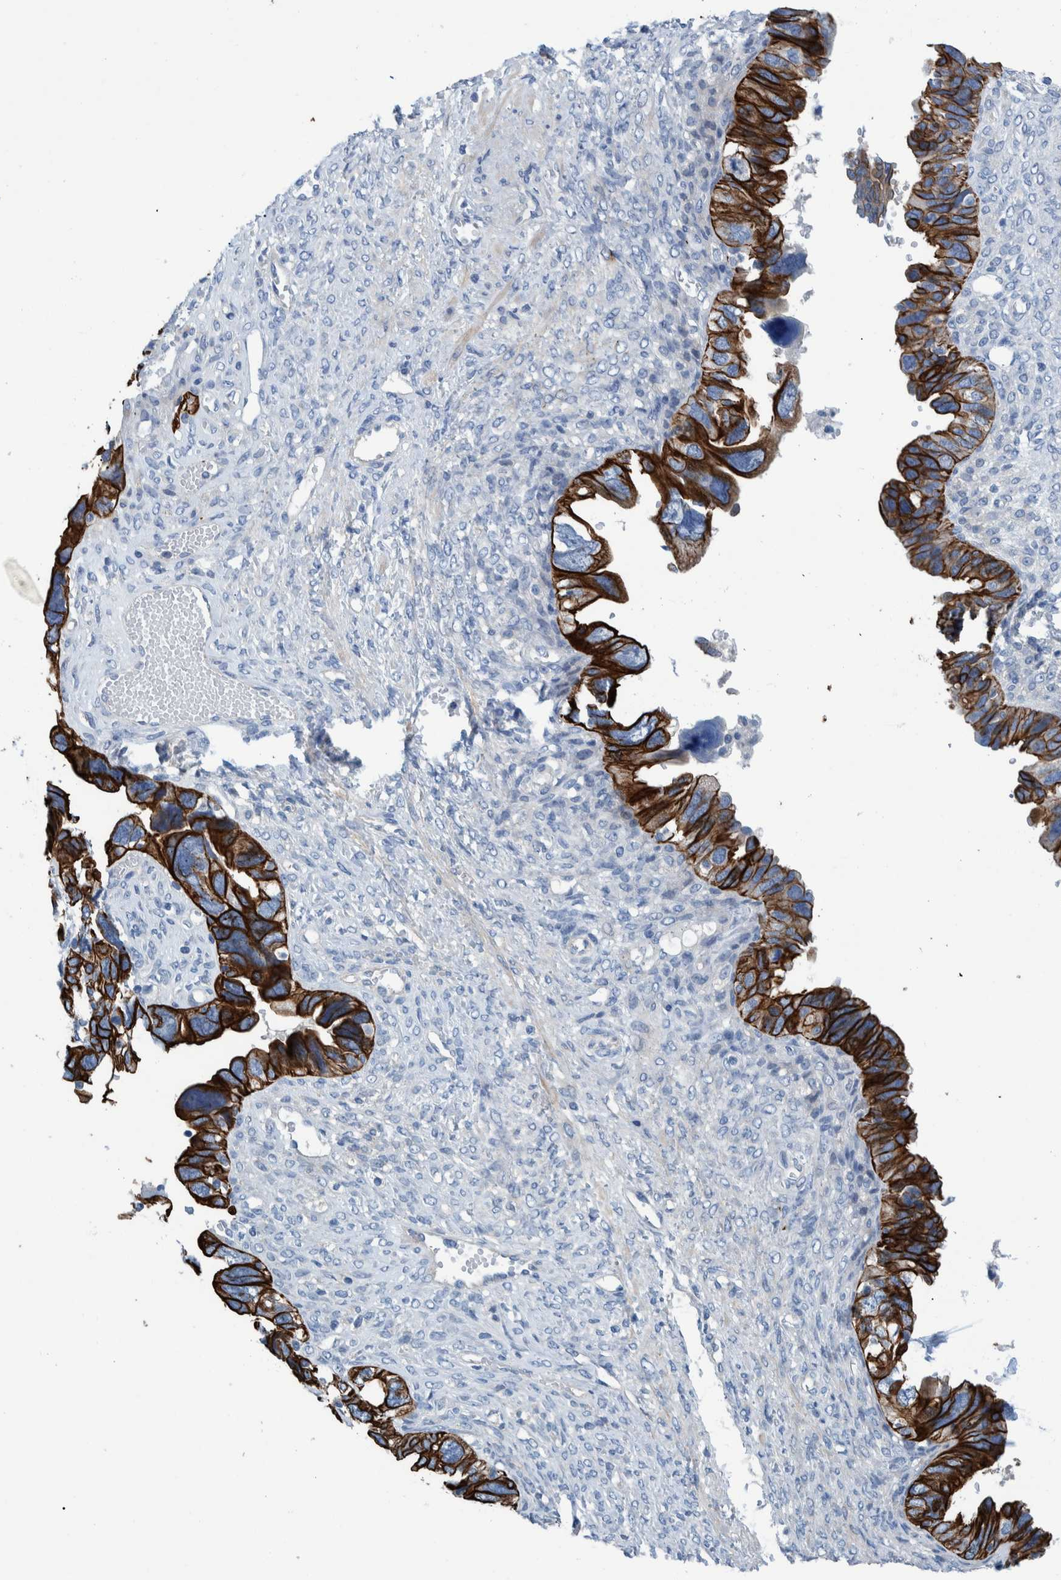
{"staining": {"intensity": "strong", "quantity": ">75%", "location": "cytoplasmic/membranous"}, "tissue": "ovarian cancer", "cell_type": "Tumor cells", "image_type": "cancer", "snomed": [{"axis": "morphology", "description": "Cystadenocarcinoma, serous, NOS"}, {"axis": "topography", "description": "Ovary"}], "caption": "Human ovarian cancer (serous cystadenocarcinoma) stained with a brown dye displays strong cytoplasmic/membranous positive expression in about >75% of tumor cells.", "gene": "MKS1", "patient": {"sex": "female", "age": 79}}